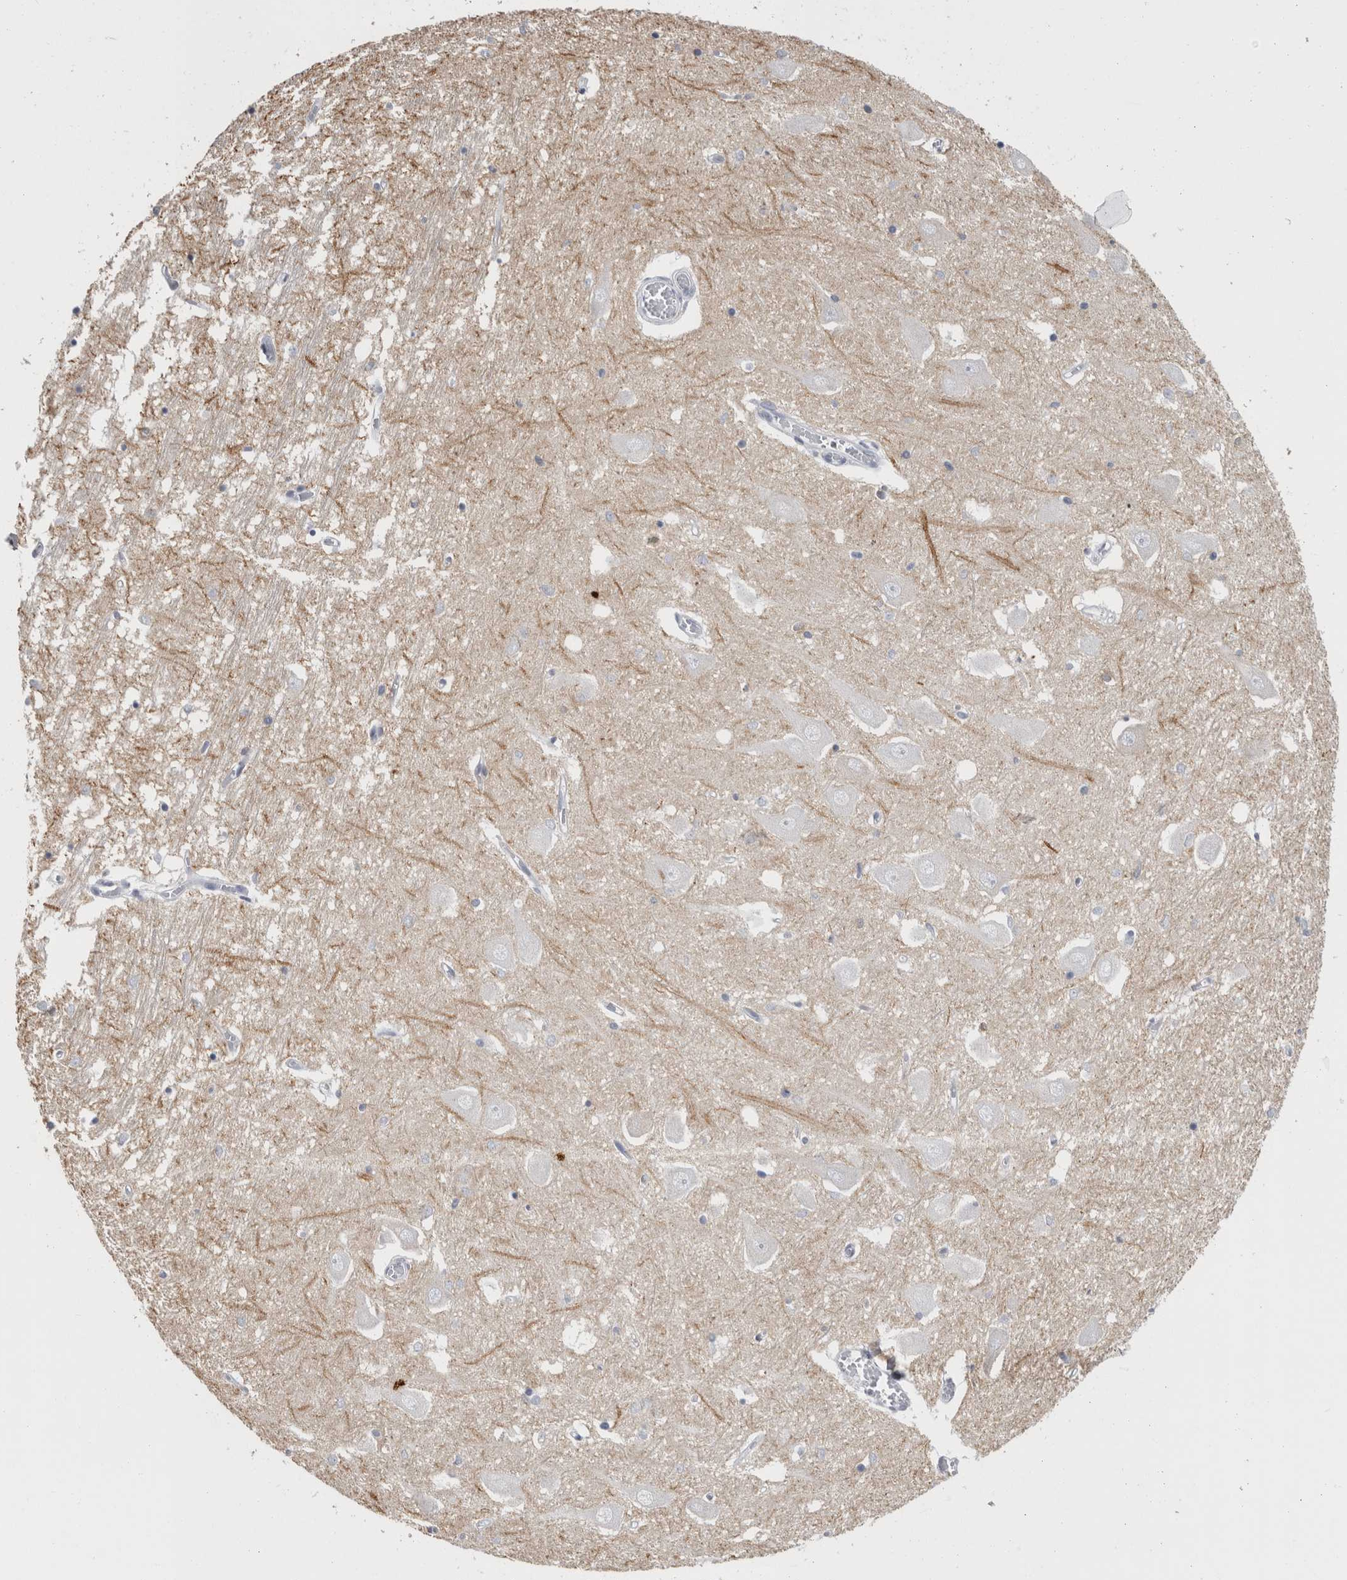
{"staining": {"intensity": "negative", "quantity": "none", "location": "none"}, "tissue": "hippocampus", "cell_type": "Glial cells", "image_type": "normal", "snomed": [{"axis": "morphology", "description": "Normal tissue, NOS"}, {"axis": "topography", "description": "Hippocampus"}], "caption": "IHC micrograph of unremarkable hippocampus: hippocampus stained with DAB shows no significant protein staining in glial cells.", "gene": "TMEM242", "patient": {"sex": "male", "age": 70}}